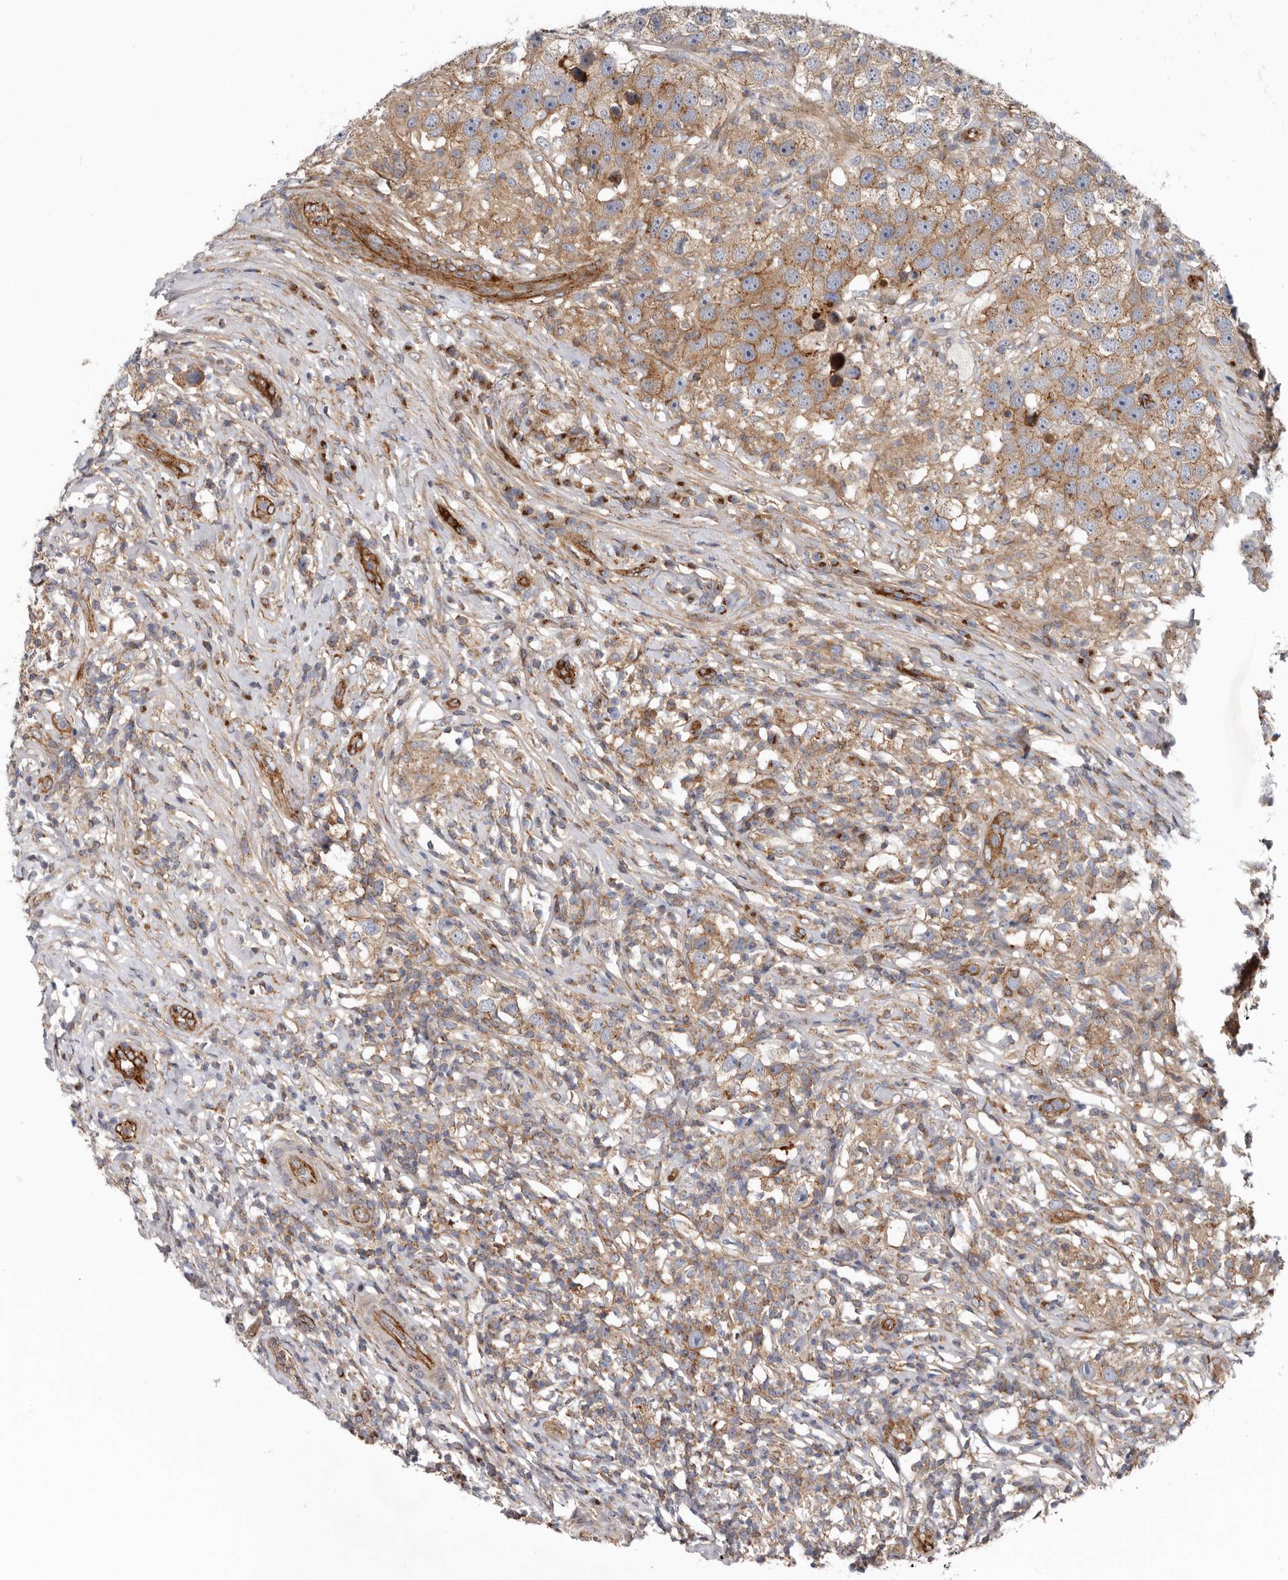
{"staining": {"intensity": "moderate", "quantity": ">75%", "location": "cytoplasmic/membranous"}, "tissue": "testis cancer", "cell_type": "Tumor cells", "image_type": "cancer", "snomed": [{"axis": "morphology", "description": "Seminoma, NOS"}, {"axis": "topography", "description": "Testis"}], "caption": "Protein staining of seminoma (testis) tissue displays moderate cytoplasmic/membranous expression in approximately >75% of tumor cells.", "gene": "LUZP1", "patient": {"sex": "male", "age": 49}}